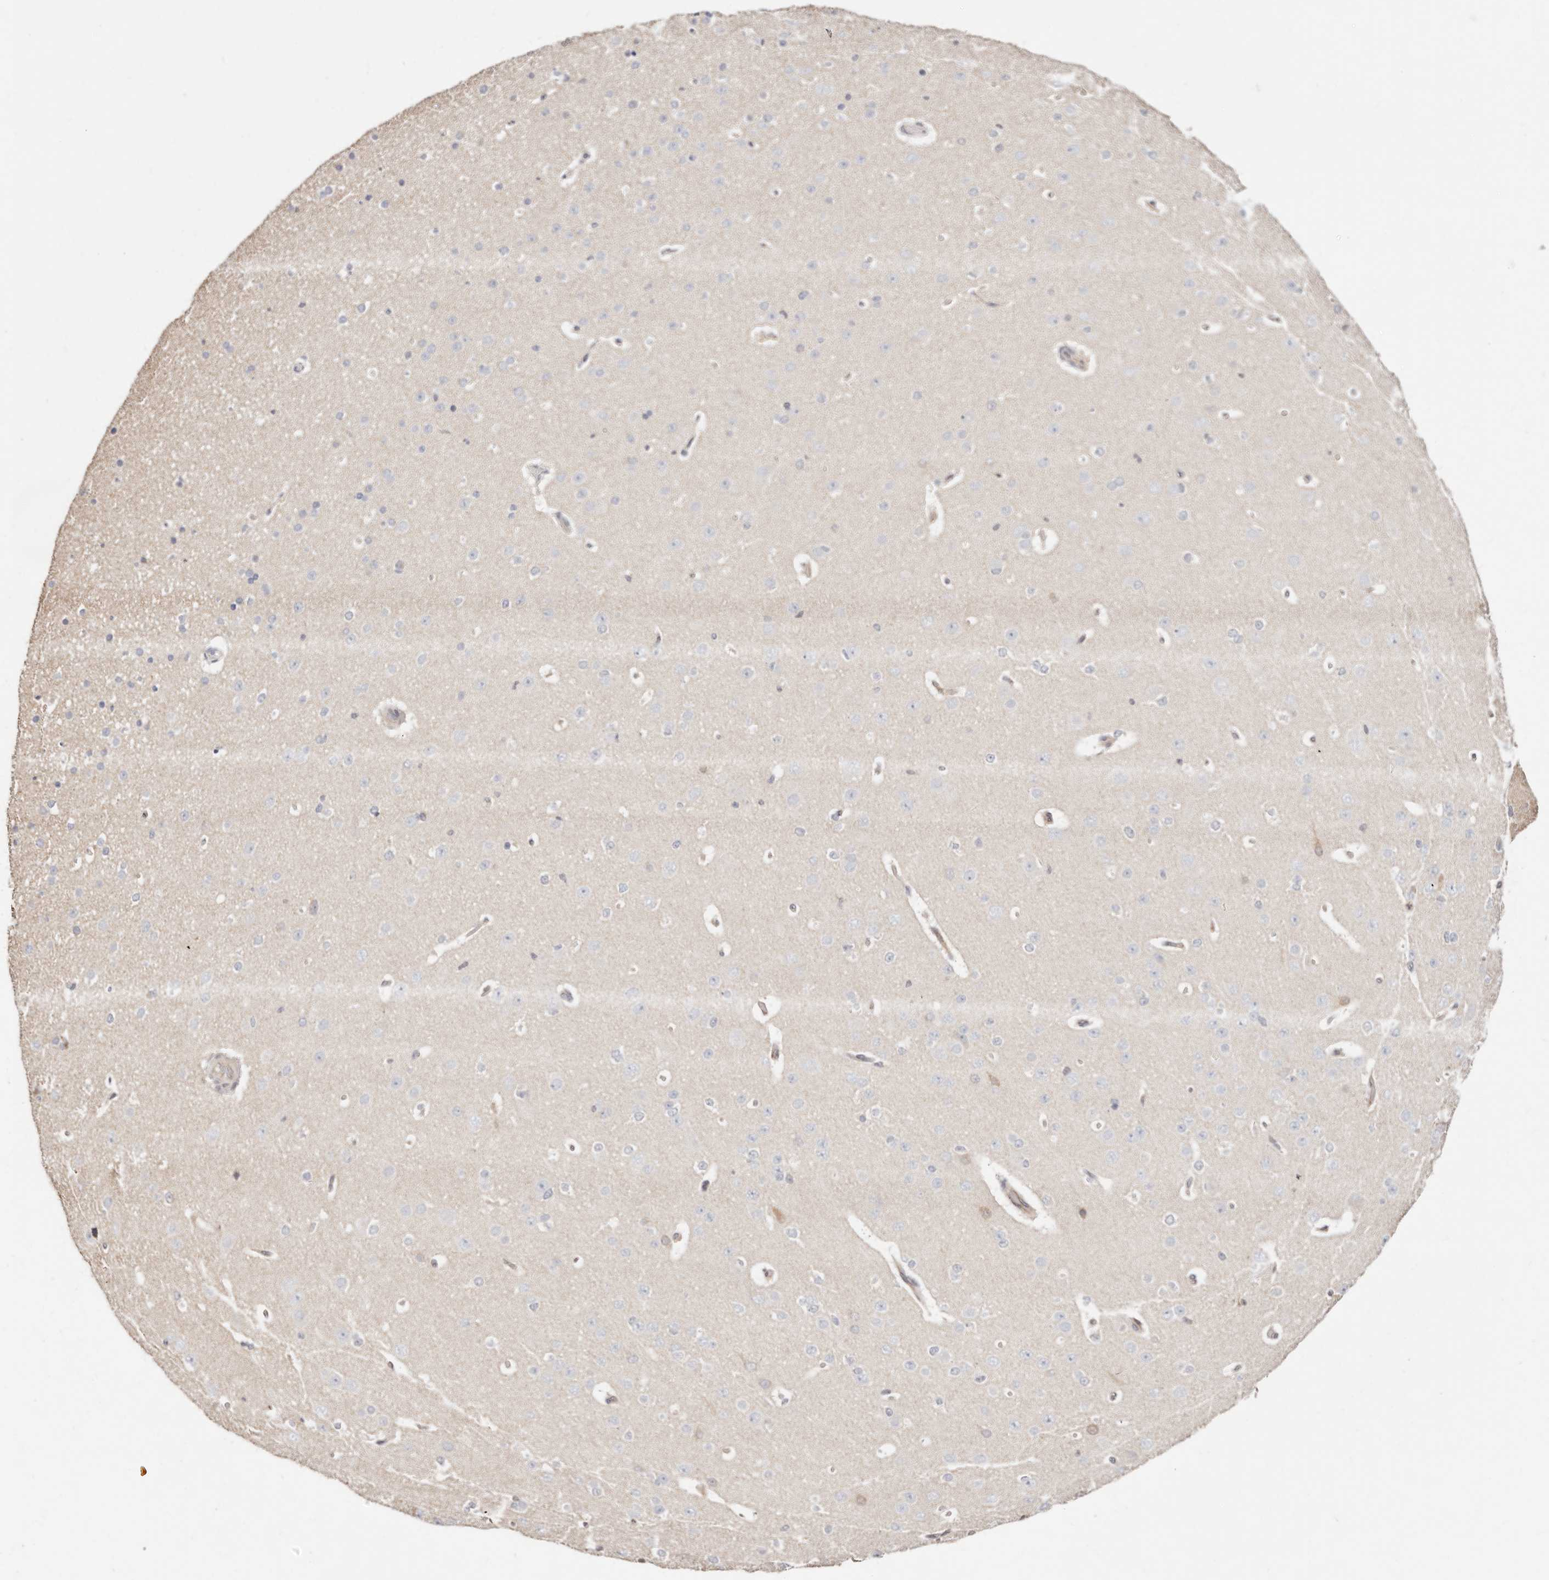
{"staining": {"intensity": "negative", "quantity": "none", "location": "none"}, "tissue": "cerebral cortex", "cell_type": "Endothelial cells", "image_type": "normal", "snomed": [{"axis": "morphology", "description": "Normal tissue, NOS"}, {"axis": "morphology", "description": "Developmental malformation"}, {"axis": "topography", "description": "Cerebral cortex"}], "caption": "Endothelial cells are negative for protein expression in normal human cerebral cortex. (Stains: DAB IHC with hematoxylin counter stain, Microscopy: brightfield microscopy at high magnification).", "gene": "STAT5A", "patient": {"sex": "female", "age": 30}}